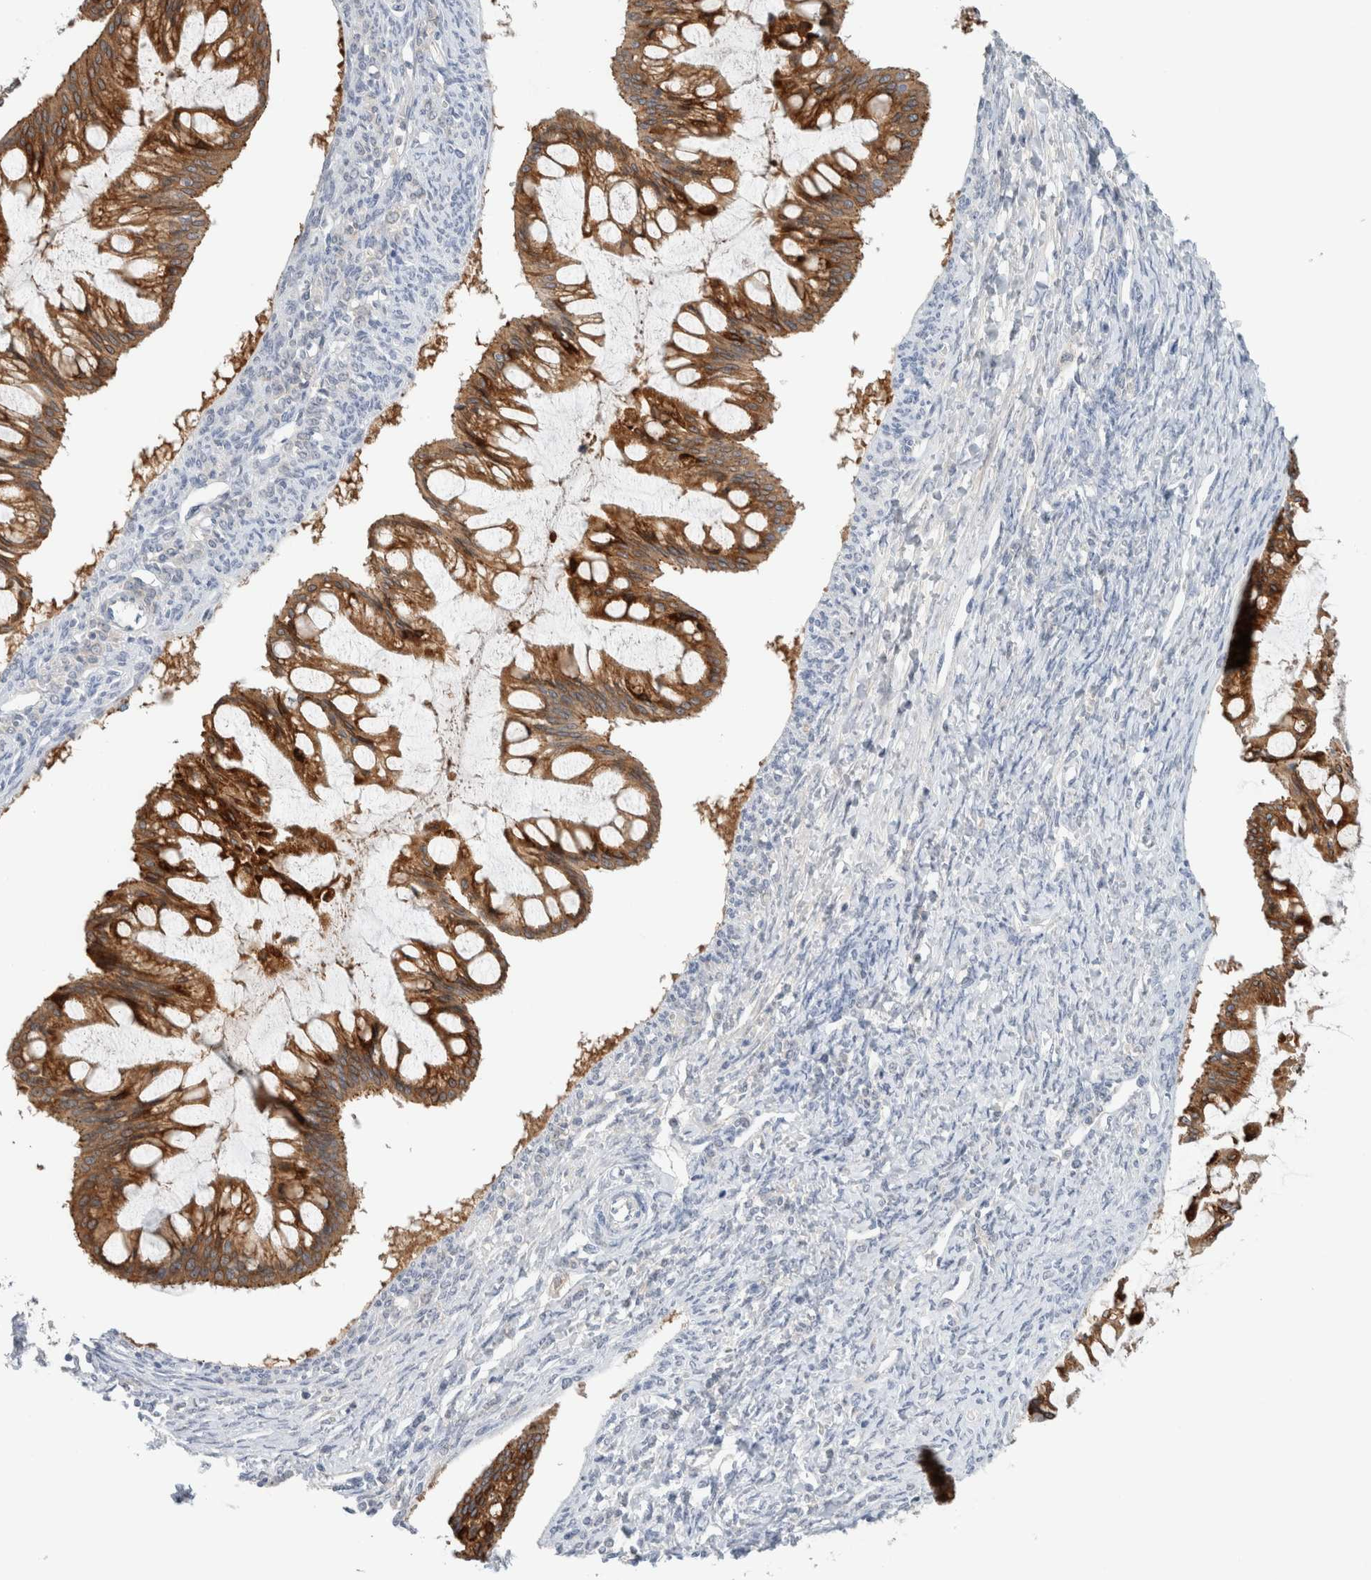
{"staining": {"intensity": "strong", "quantity": ">75%", "location": "cytoplasmic/membranous"}, "tissue": "ovarian cancer", "cell_type": "Tumor cells", "image_type": "cancer", "snomed": [{"axis": "morphology", "description": "Cystadenocarcinoma, mucinous, NOS"}, {"axis": "topography", "description": "Ovary"}], "caption": "Immunohistochemistry photomicrograph of neoplastic tissue: mucinous cystadenocarcinoma (ovarian) stained using IHC displays high levels of strong protein expression localized specifically in the cytoplasmic/membranous of tumor cells, appearing as a cytoplasmic/membranous brown color.", "gene": "SDR16C5", "patient": {"sex": "female", "age": 73}}